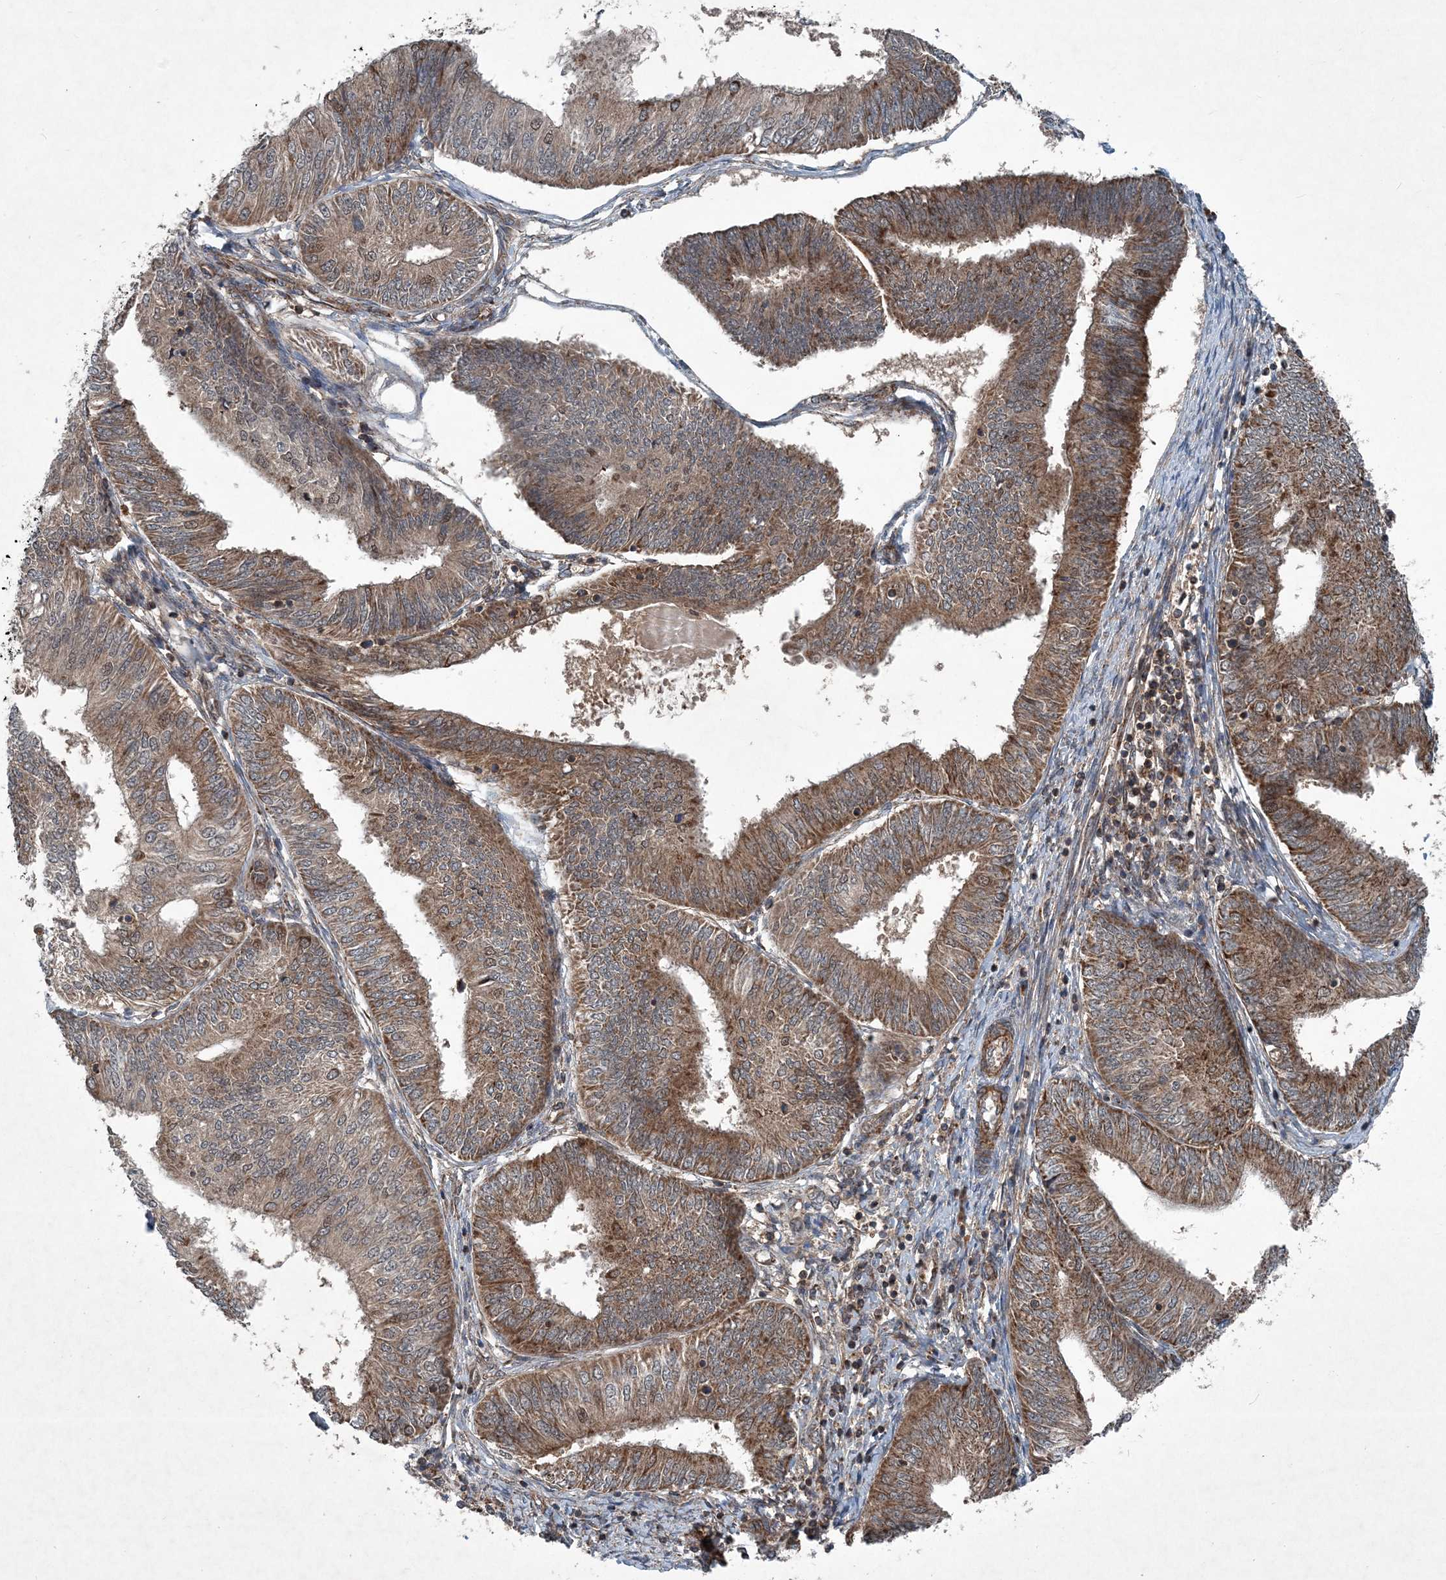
{"staining": {"intensity": "moderate", "quantity": ">75%", "location": "cytoplasmic/membranous"}, "tissue": "endometrial cancer", "cell_type": "Tumor cells", "image_type": "cancer", "snomed": [{"axis": "morphology", "description": "Adenocarcinoma, NOS"}, {"axis": "topography", "description": "Endometrium"}], "caption": "A high-resolution histopathology image shows IHC staining of adenocarcinoma (endometrial), which displays moderate cytoplasmic/membranous positivity in approximately >75% of tumor cells.", "gene": "NDUFA2", "patient": {"sex": "female", "age": 58}}